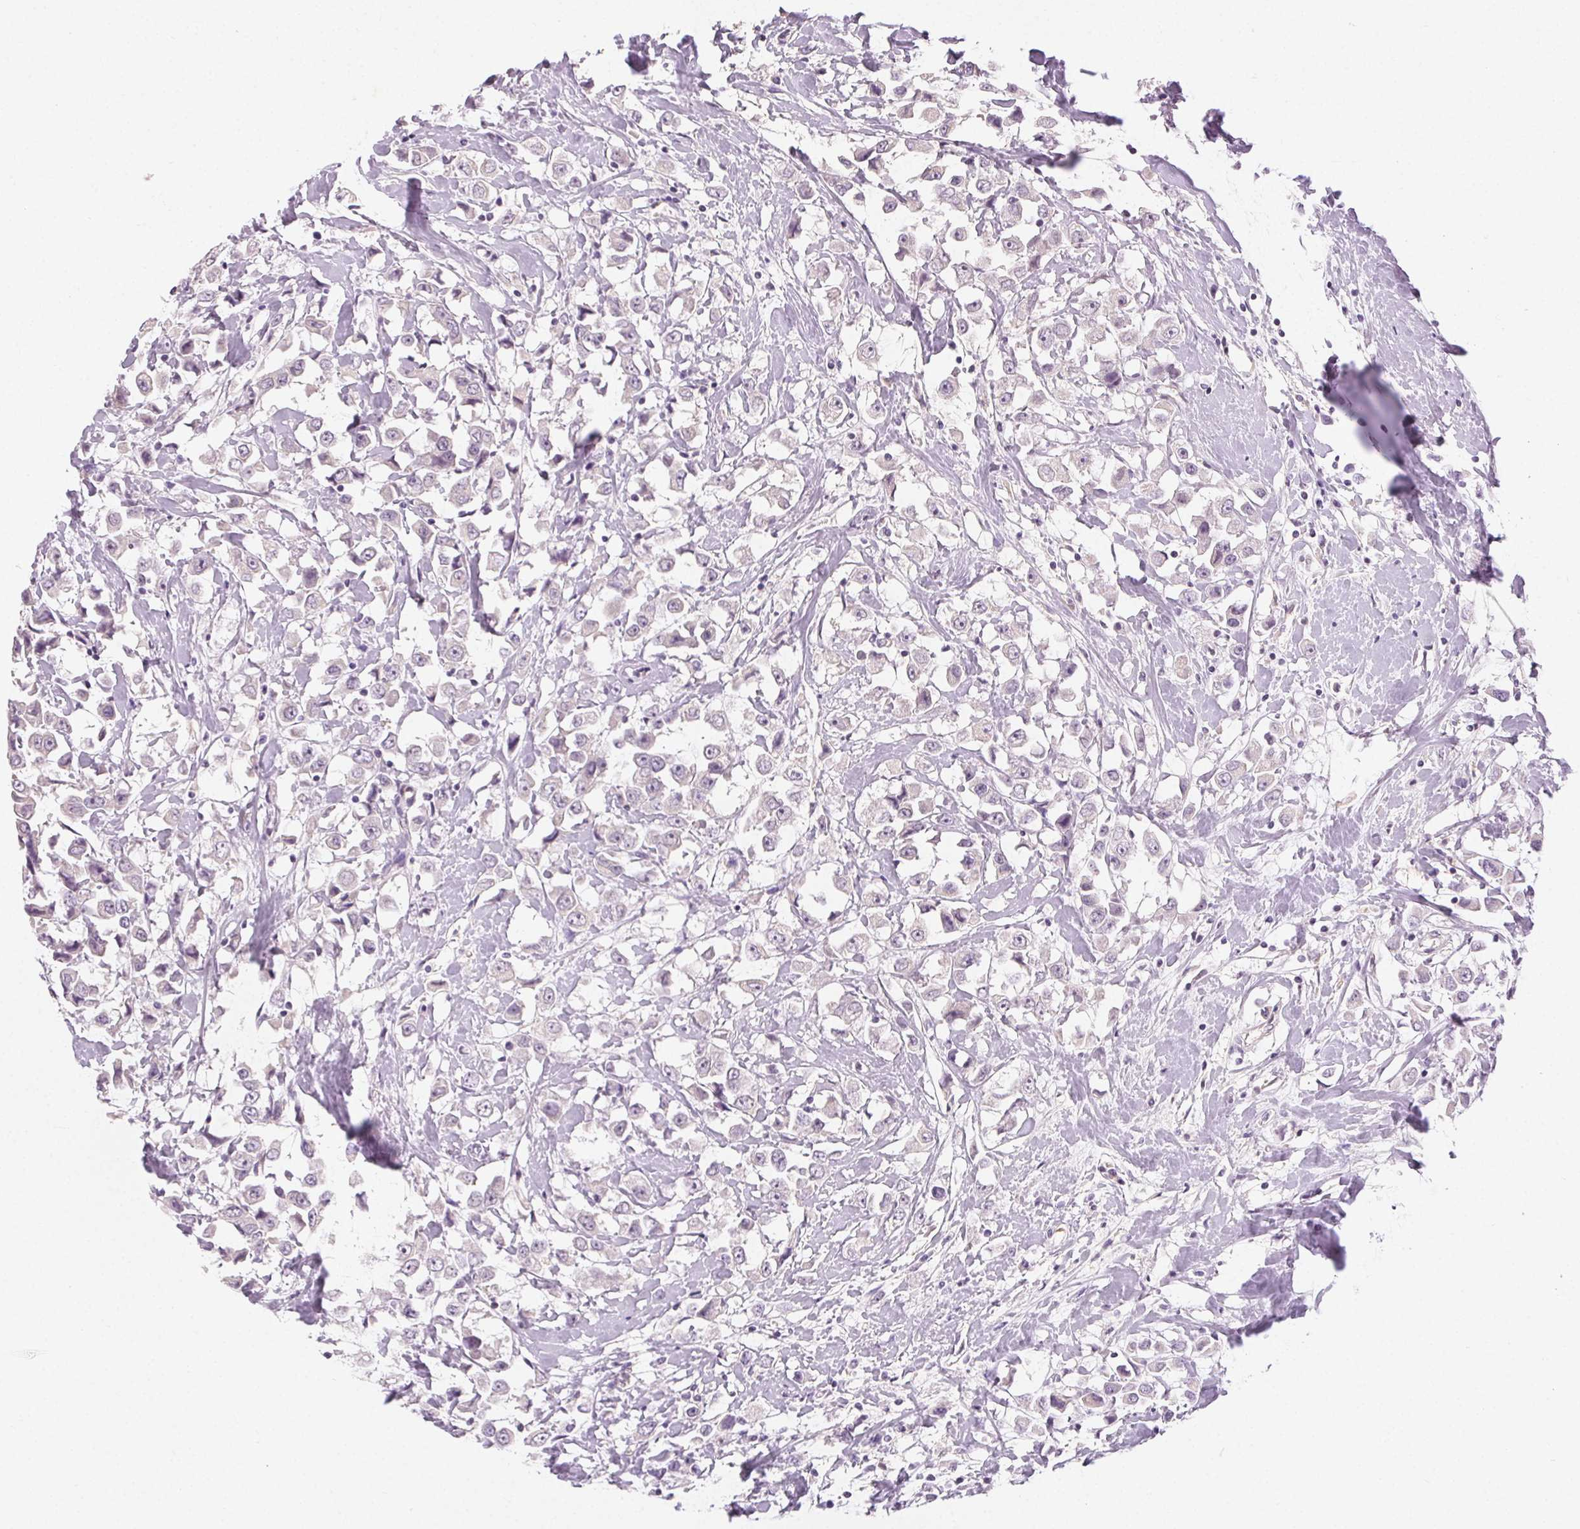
{"staining": {"intensity": "negative", "quantity": "none", "location": "none"}, "tissue": "breast cancer", "cell_type": "Tumor cells", "image_type": "cancer", "snomed": [{"axis": "morphology", "description": "Duct carcinoma"}, {"axis": "topography", "description": "Breast"}], "caption": "Tumor cells are negative for brown protein staining in intraductal carcinoma (breast). (DAB (3,3'-diaminobenzidine) IHC, high magnification).", "gene": "CLTRN", "patient": {"sex": "female", "age": 61}}